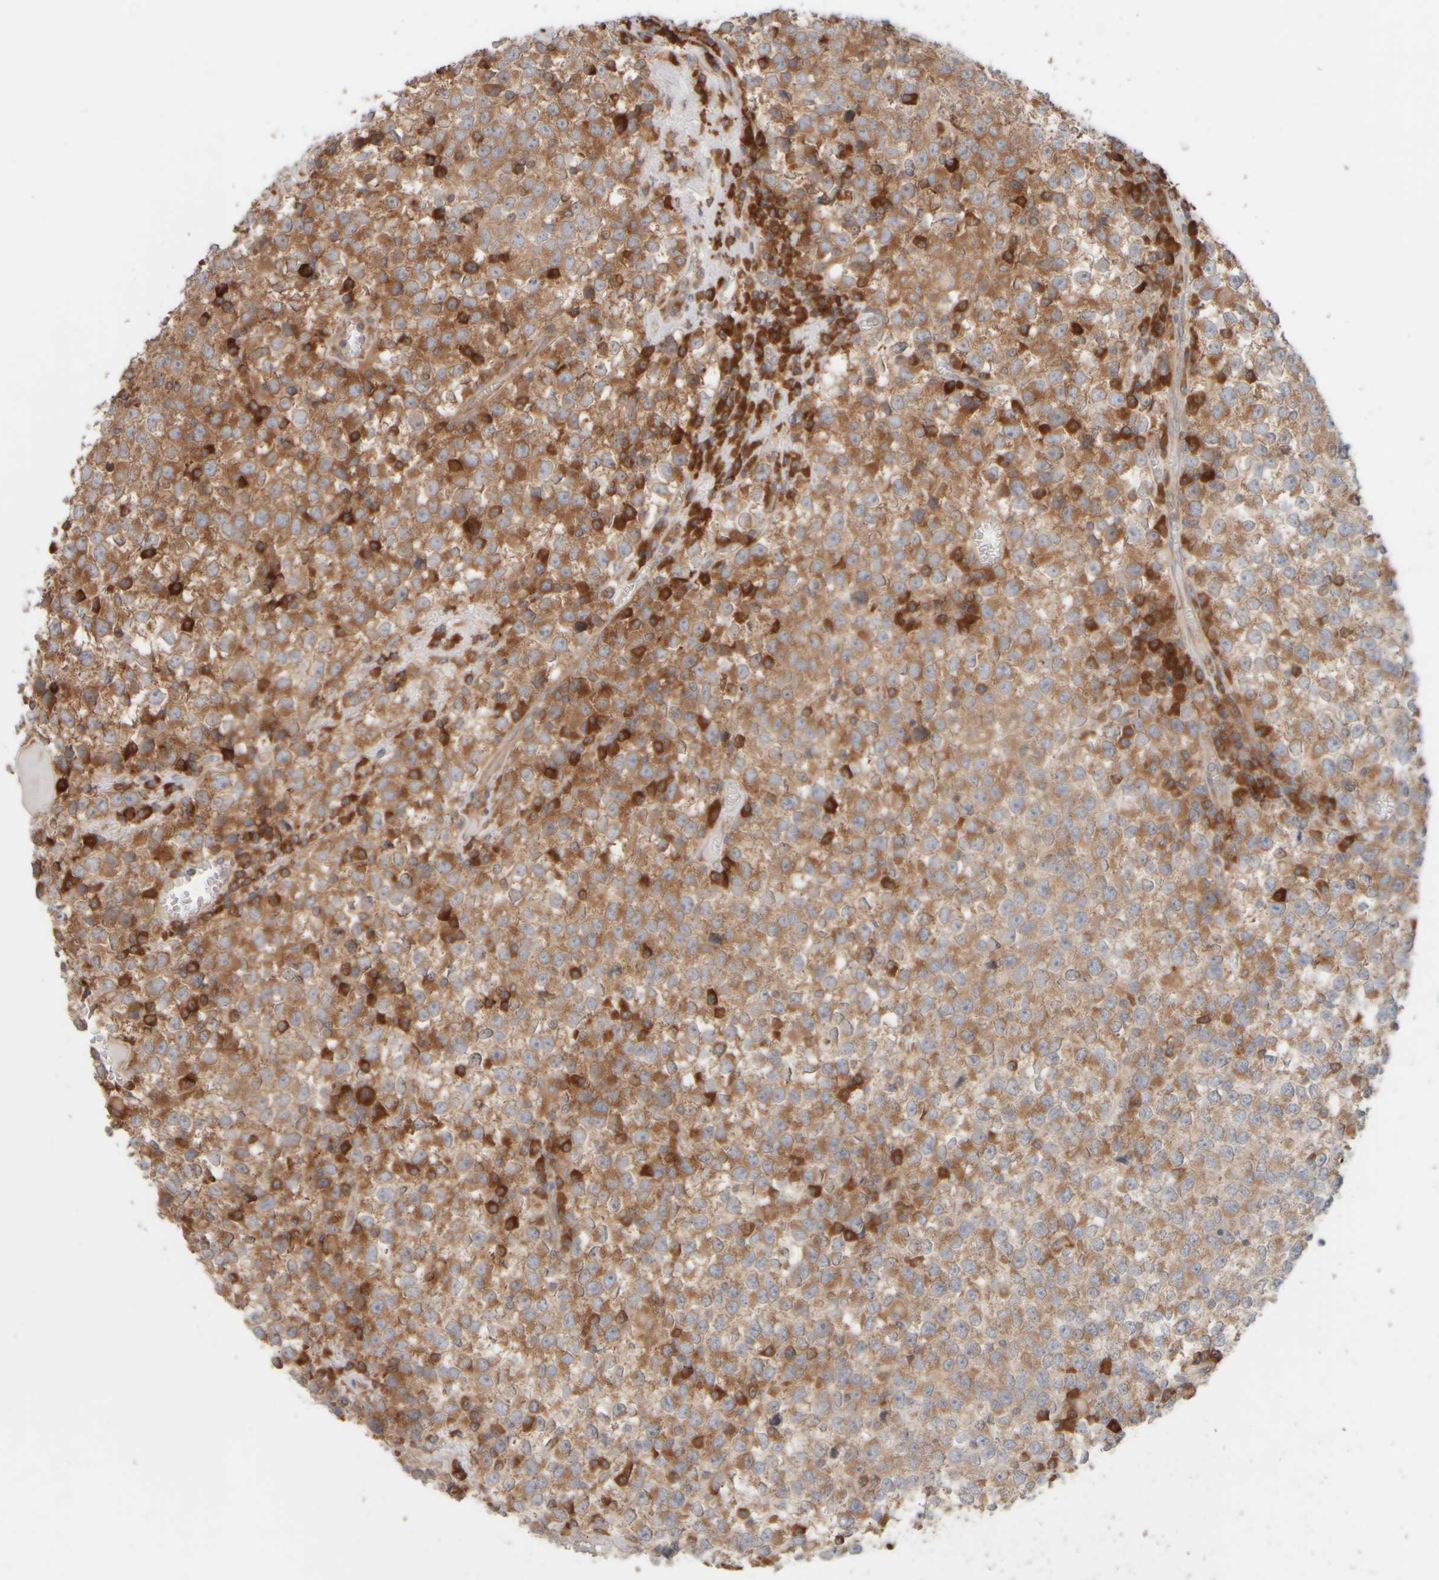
{"staining": {"intensity": "moderate", "quantity": ">75%", "location": "cytoplasmic/membranous"}, "tissue": "testis cancer", "cell_type": "Tumor cells", "image_type": "cancer", "snomed": [{"axis": "morphology", "description": "Seminoma, NOS"}, {"axis": "topography", "description": "Testis"}], "caption": "High-magnification brightfield microscopy of seminoma (testis) stained with DAB (3,3'-diaminobenzidine) (brown) and counterstained with hematoxylin (blue). tumor cells exhibit moderate cytoplasmic/membranous expression is identified in approximately>75% of cells.", "gene": "EIF2B3", "patient": {"sex": "male", "age": 65}}